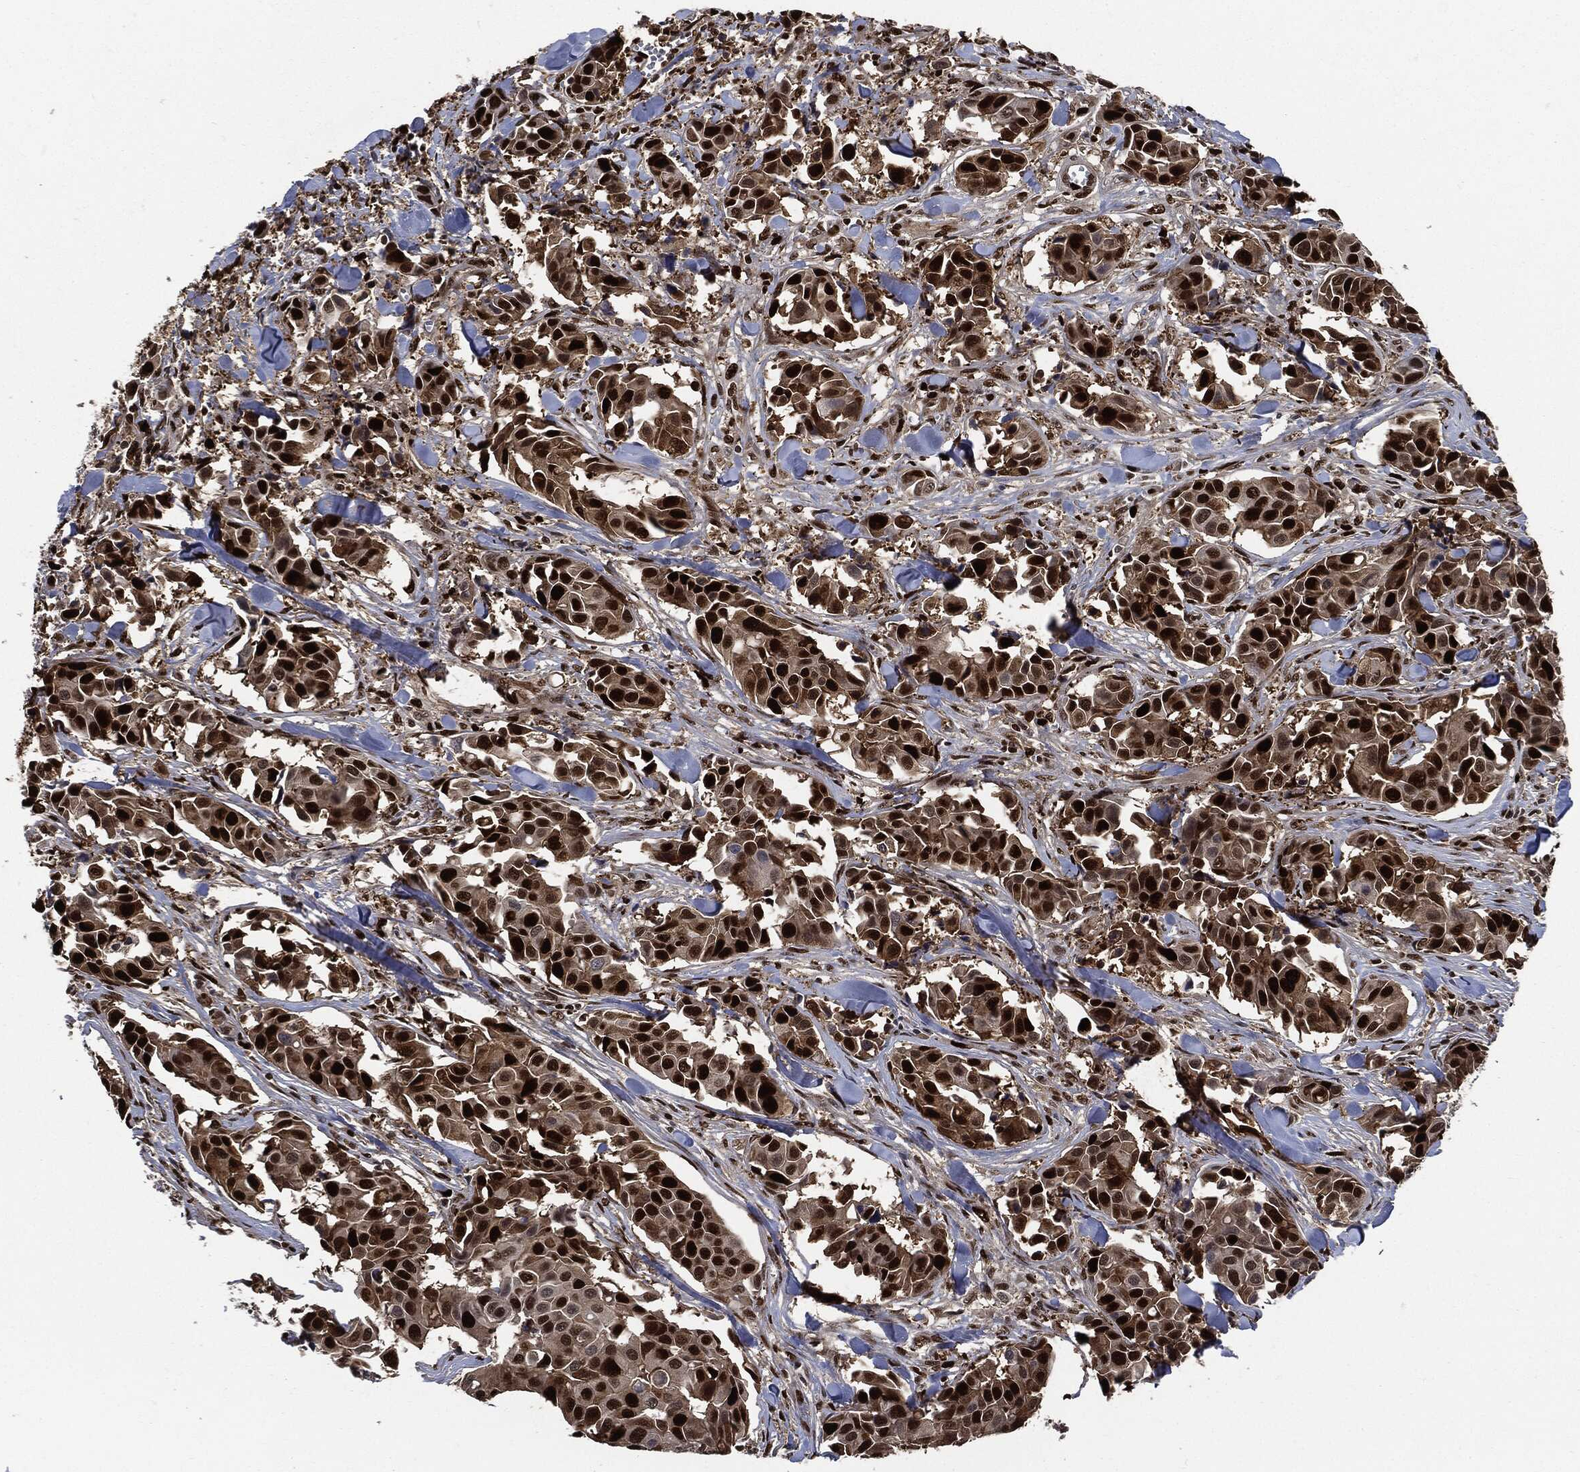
{"staining": {"intensity": "strong", "quantity": ">75%", "location": "nuclear"}, "tissue": "head and neck cancer", "cell_type": "Tumor cells", "image_type": "cancer", "snomed": [{"axis": "morphology", "description": "Adenocarcinoma, NOS"}, {"axis": "topography", "description": "Head-Neck"}], "caption": "Protein staining by immunohistochemistry (IHC) displays strong nuclear positivity in approximately >75% of tumor cells in head and neck cancer.", "gene": "PCNA", "patient": {"sex": "male", "age": 76}}